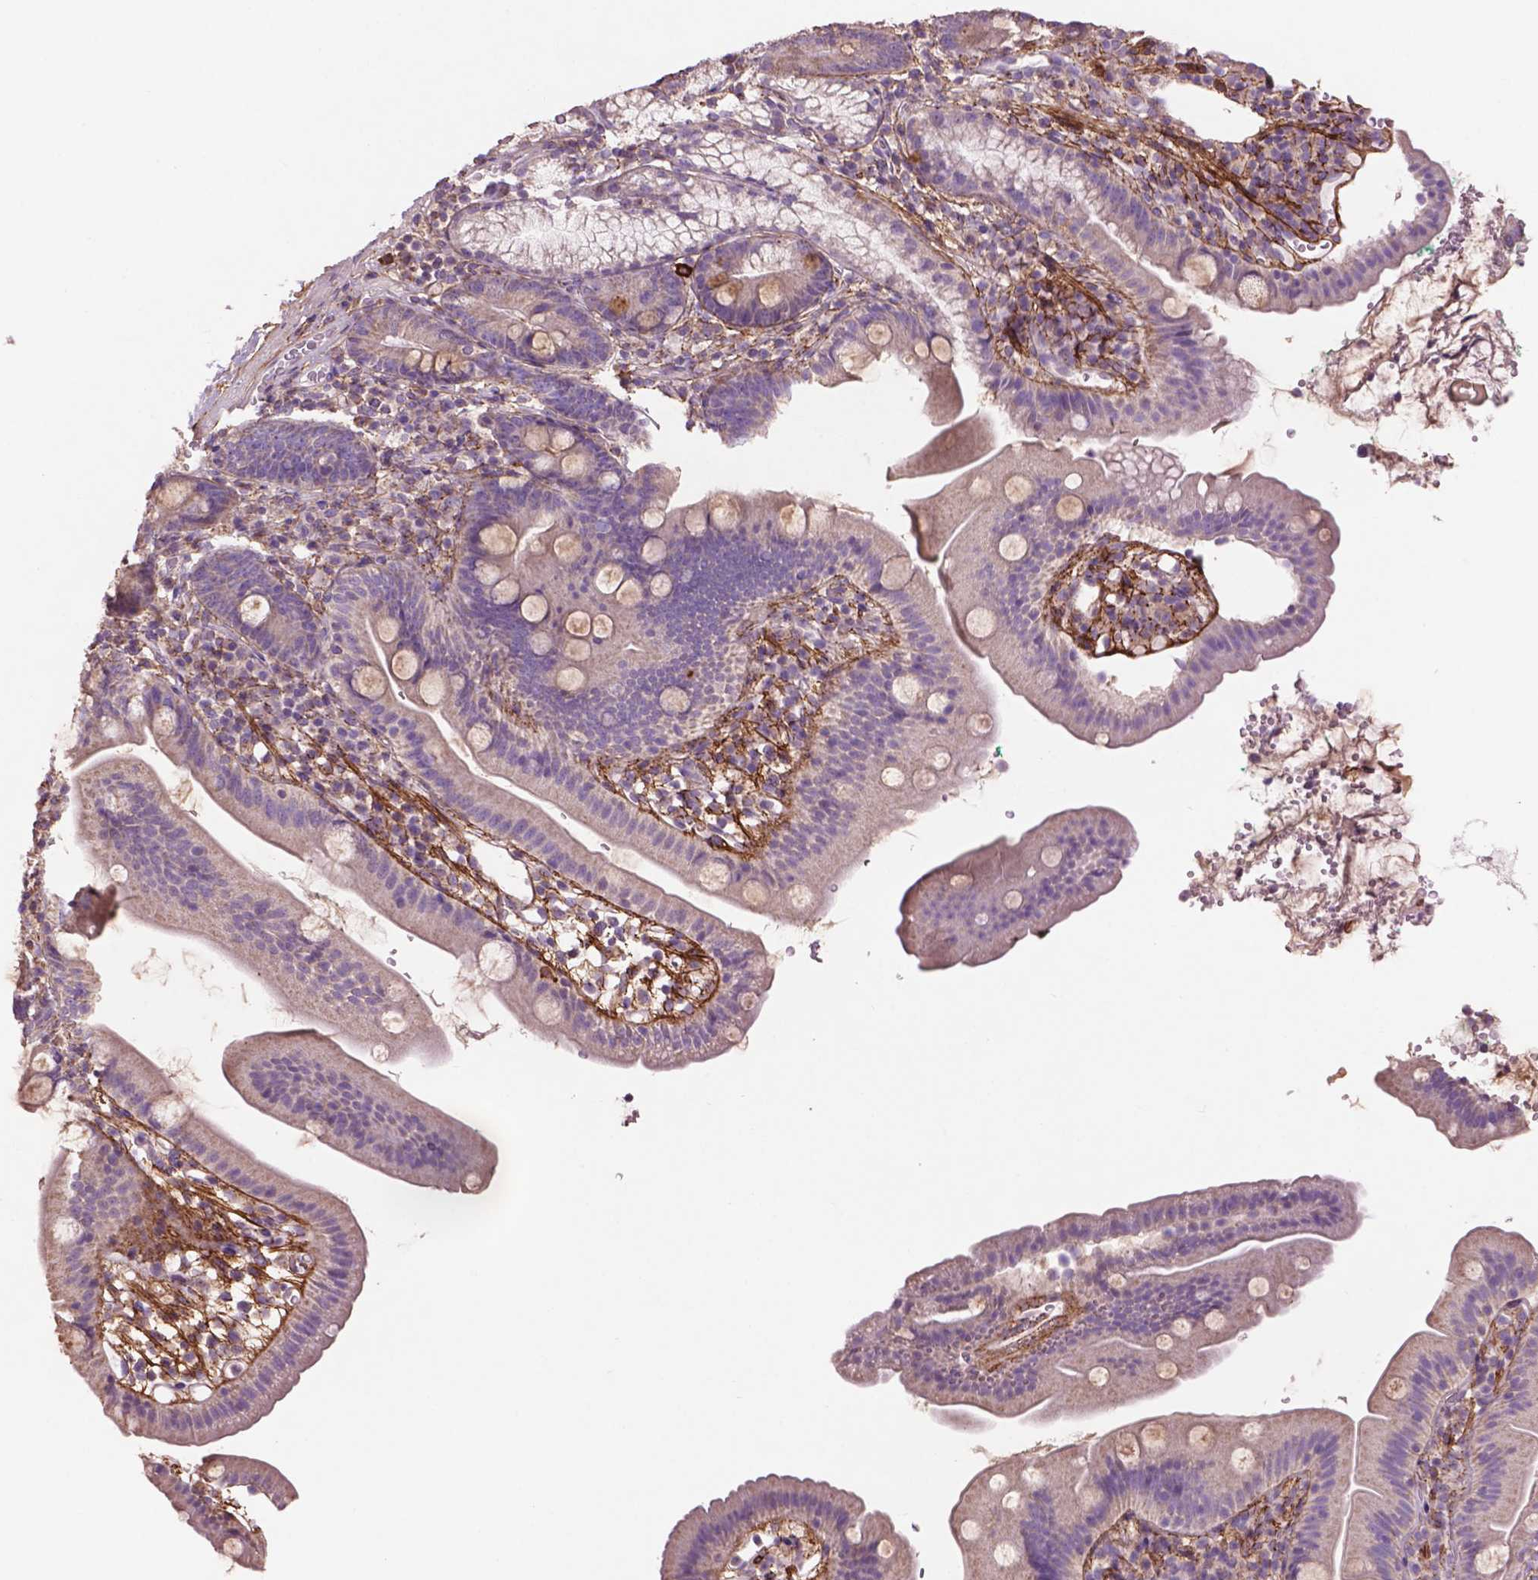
{"staining": {"intensity": "weak", "quantity": "25%-75%", "location": "cytoplasmic/membranous"}, "tissue": "duodenum", "cell_type": "Glandular cells", "image_type": "normal", "snomed": [{"axis": "morphology", "description": "Normal tissue, NOS"}, {"axis": "topography", "description": "Duodenum"}], "caption": "Immunohistochemistry (IHC) of benign human duodenum displays low levels of weak cytoplasmic/membranous expression in approximately 25%-75% of glandular cells.", "gene": "LRRC3C", "patient": {"sex": "female", "age": 67}}